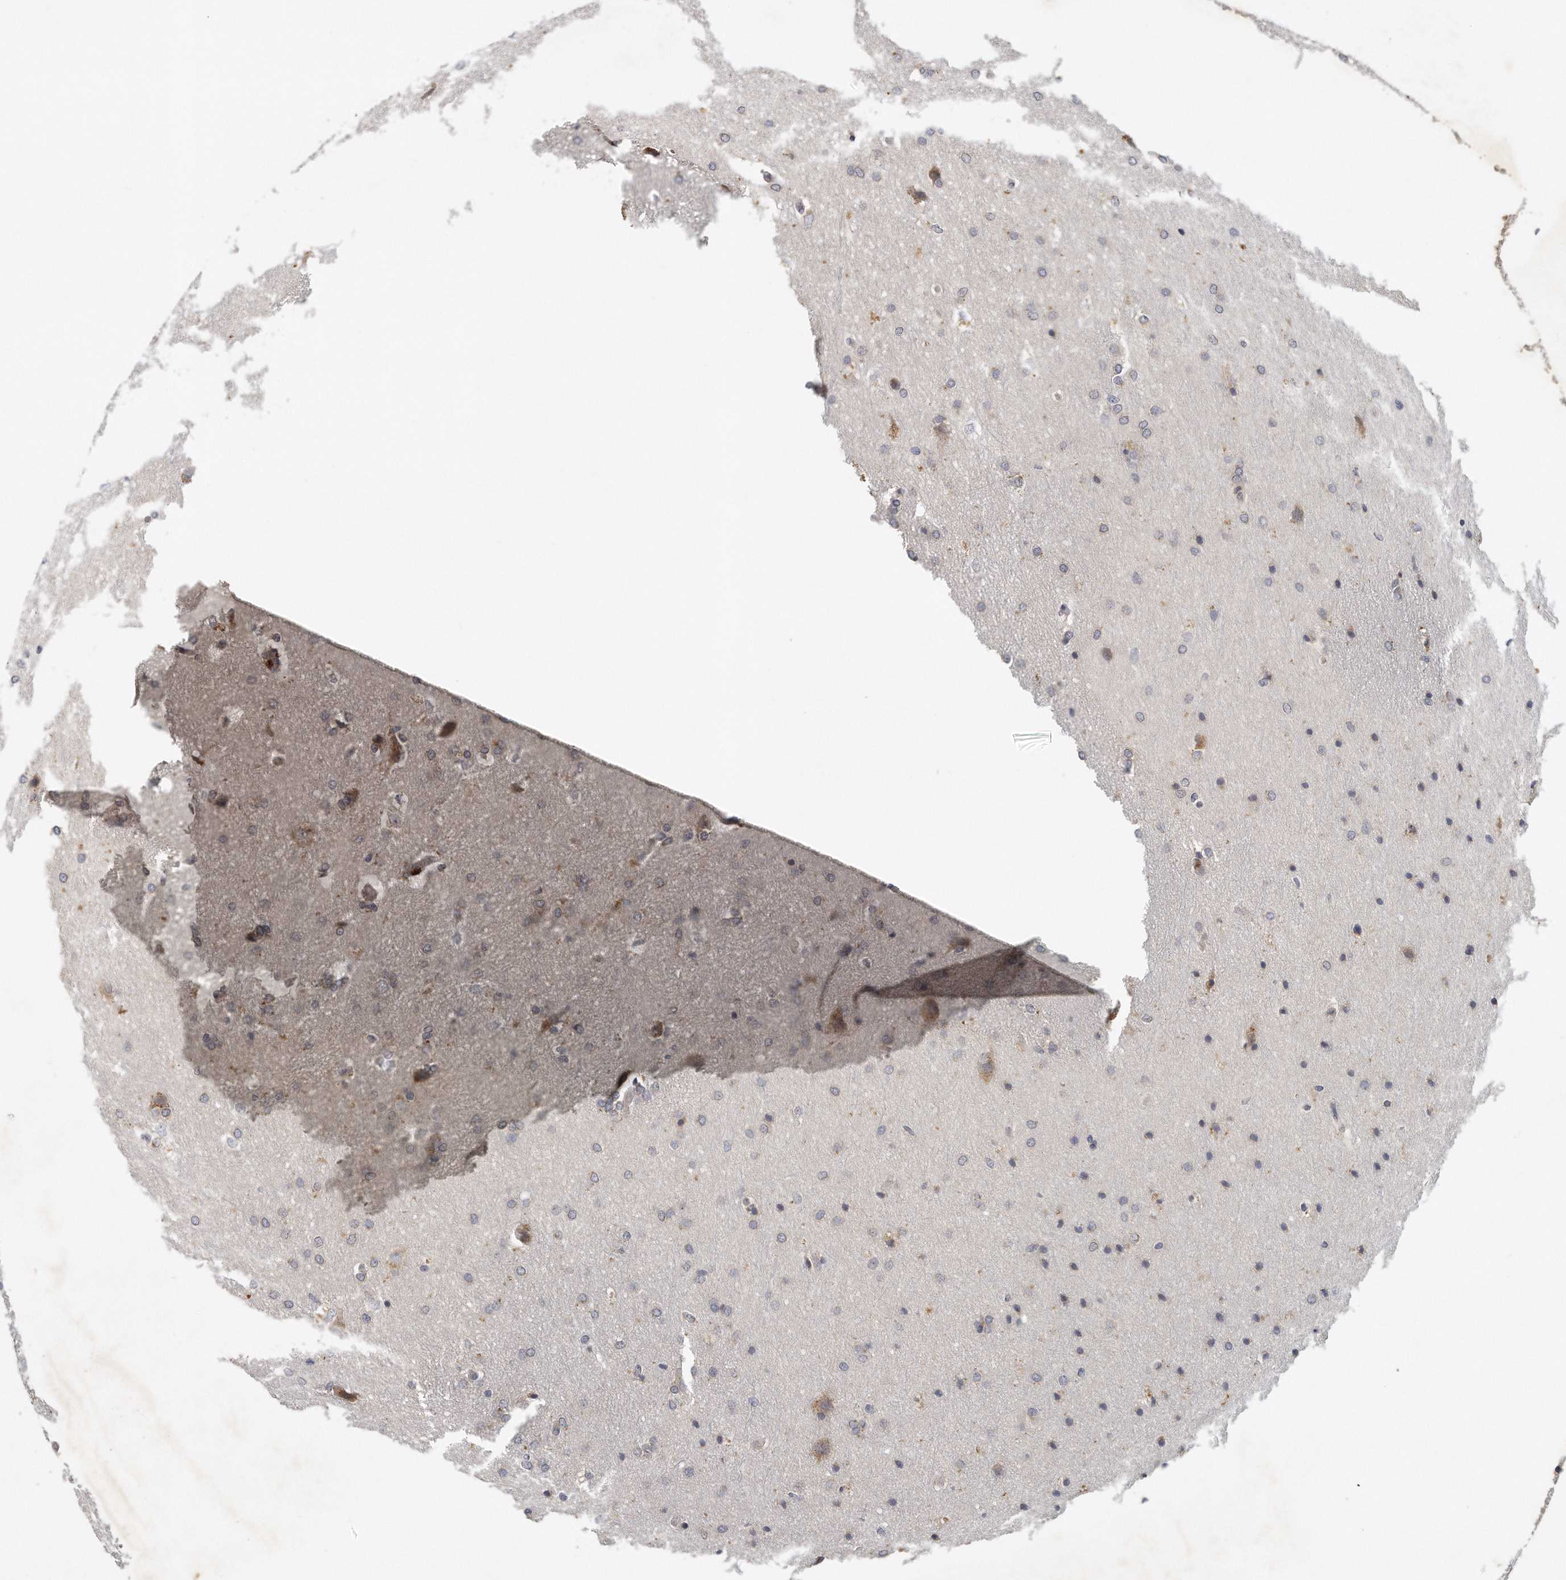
{"staining": {"intensity": "negative", "quantity": "none", "location": "none"}, "tissue": "glioma", "cell_type": "Tumor cells", "image_type": "cancer", "snomed": [{"axis": "morphology", "description": "Glioma, malignant, Low grade"}, {"axis": "topography", "description": "Brain"}], "caption": "Immunohistochemistry (IHC) photomicrograph of neoplastic tissue: glioma stained with DAB (3,3'-diaminobenzidine) reveals no significant protein expression in tumor cells.", "gene": "TRAPPC14", "patient": {"sex": "female", "age": 37}}